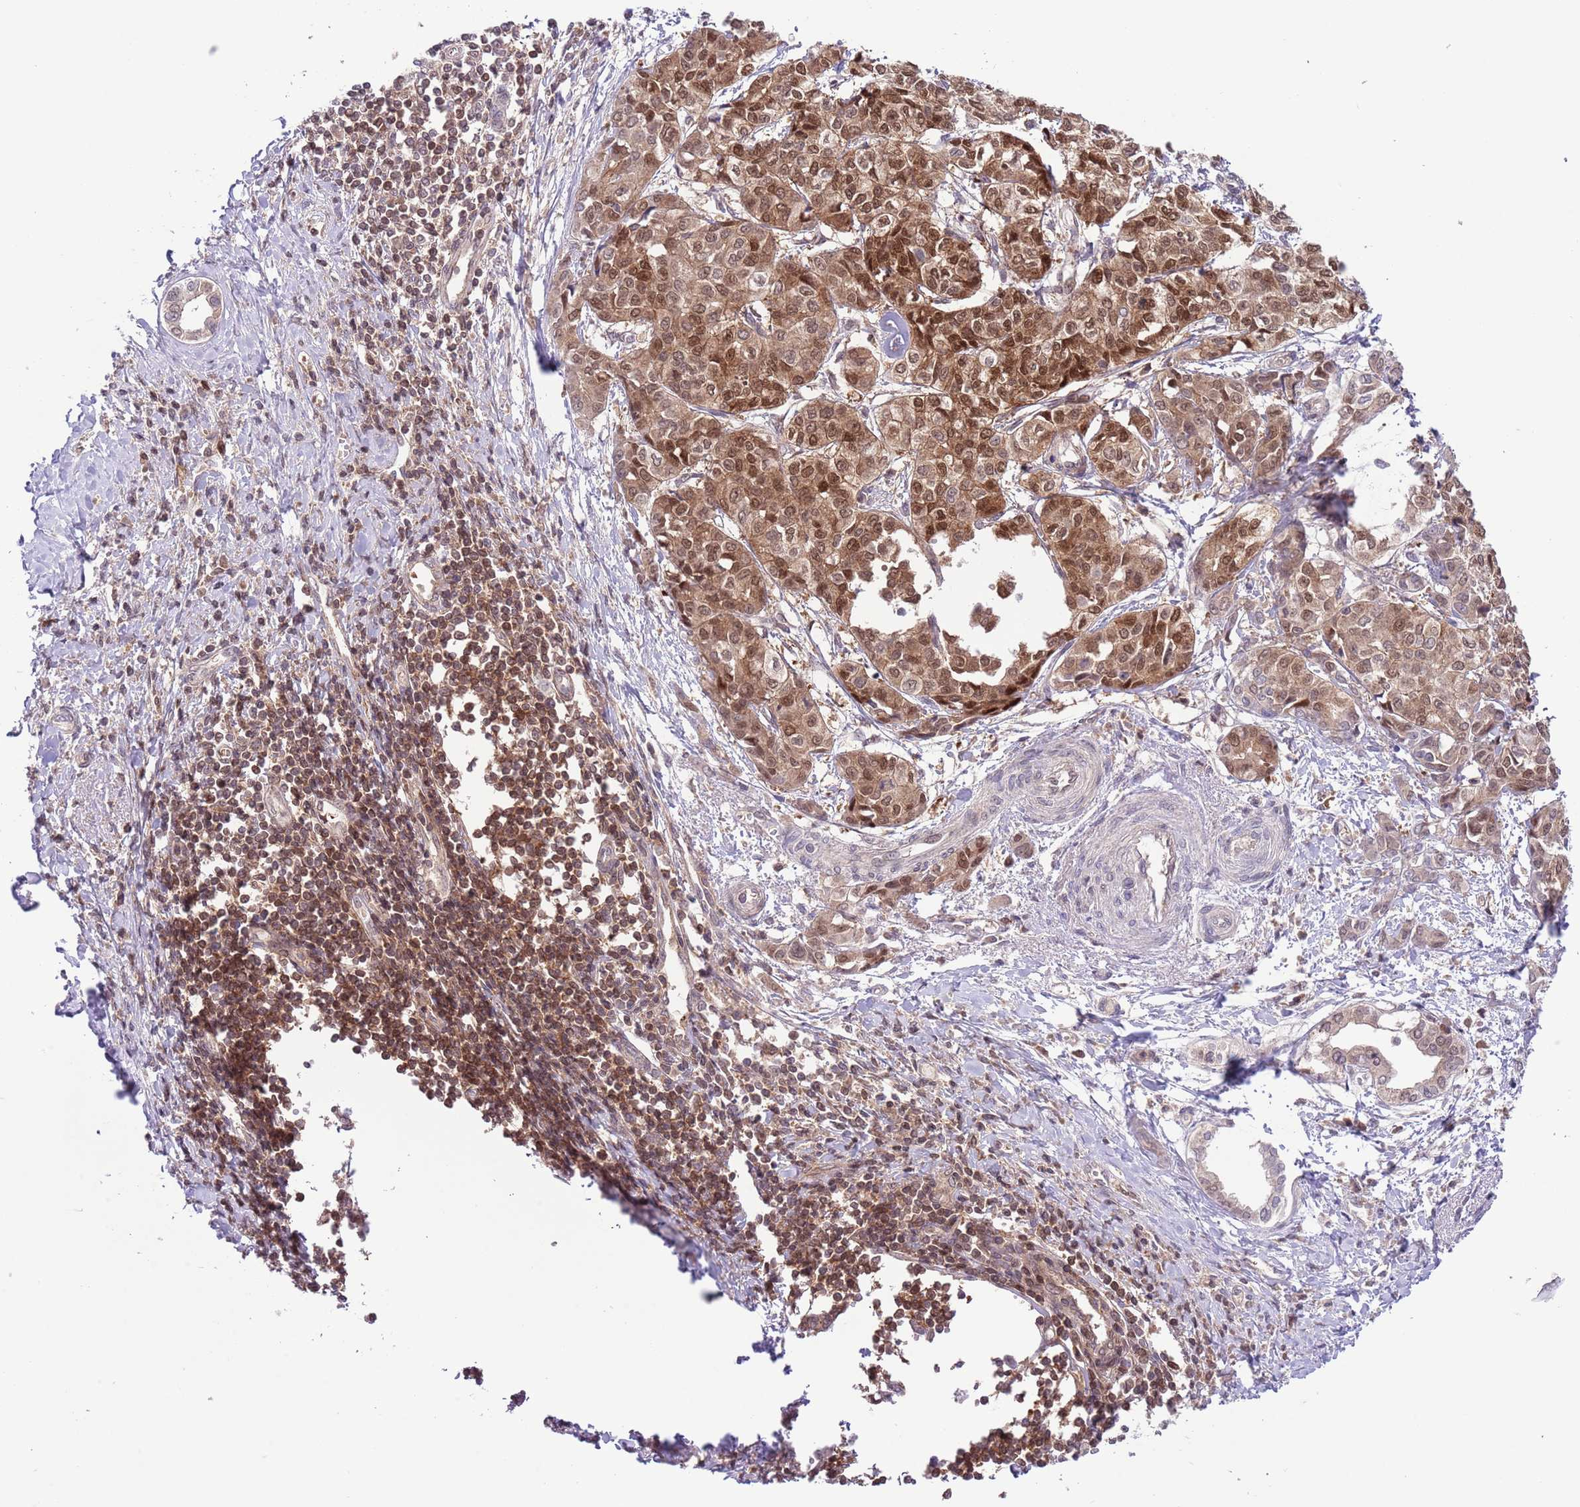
{"staining": {"intensity": "moderate", "quantity": ">75%", "location": "cytoplasmic/membranous,nuclear"}, "tissue": "liver cancer", "cell_type": "Tumor cells", "image_type": "cancer", "snomed": [{"axis": "morphology", "description": "Cholangiocarcinoma"}, {"axis": "topography", "description": "Liver"}], "caption": "A medium amount of moderate cytoplasmic/membranous and nuclear expression is present in about >75% of tumor cells in liver cancer tissue.", "gene": "HDHD2", "patient": {"sex": "female", "age": 77}}